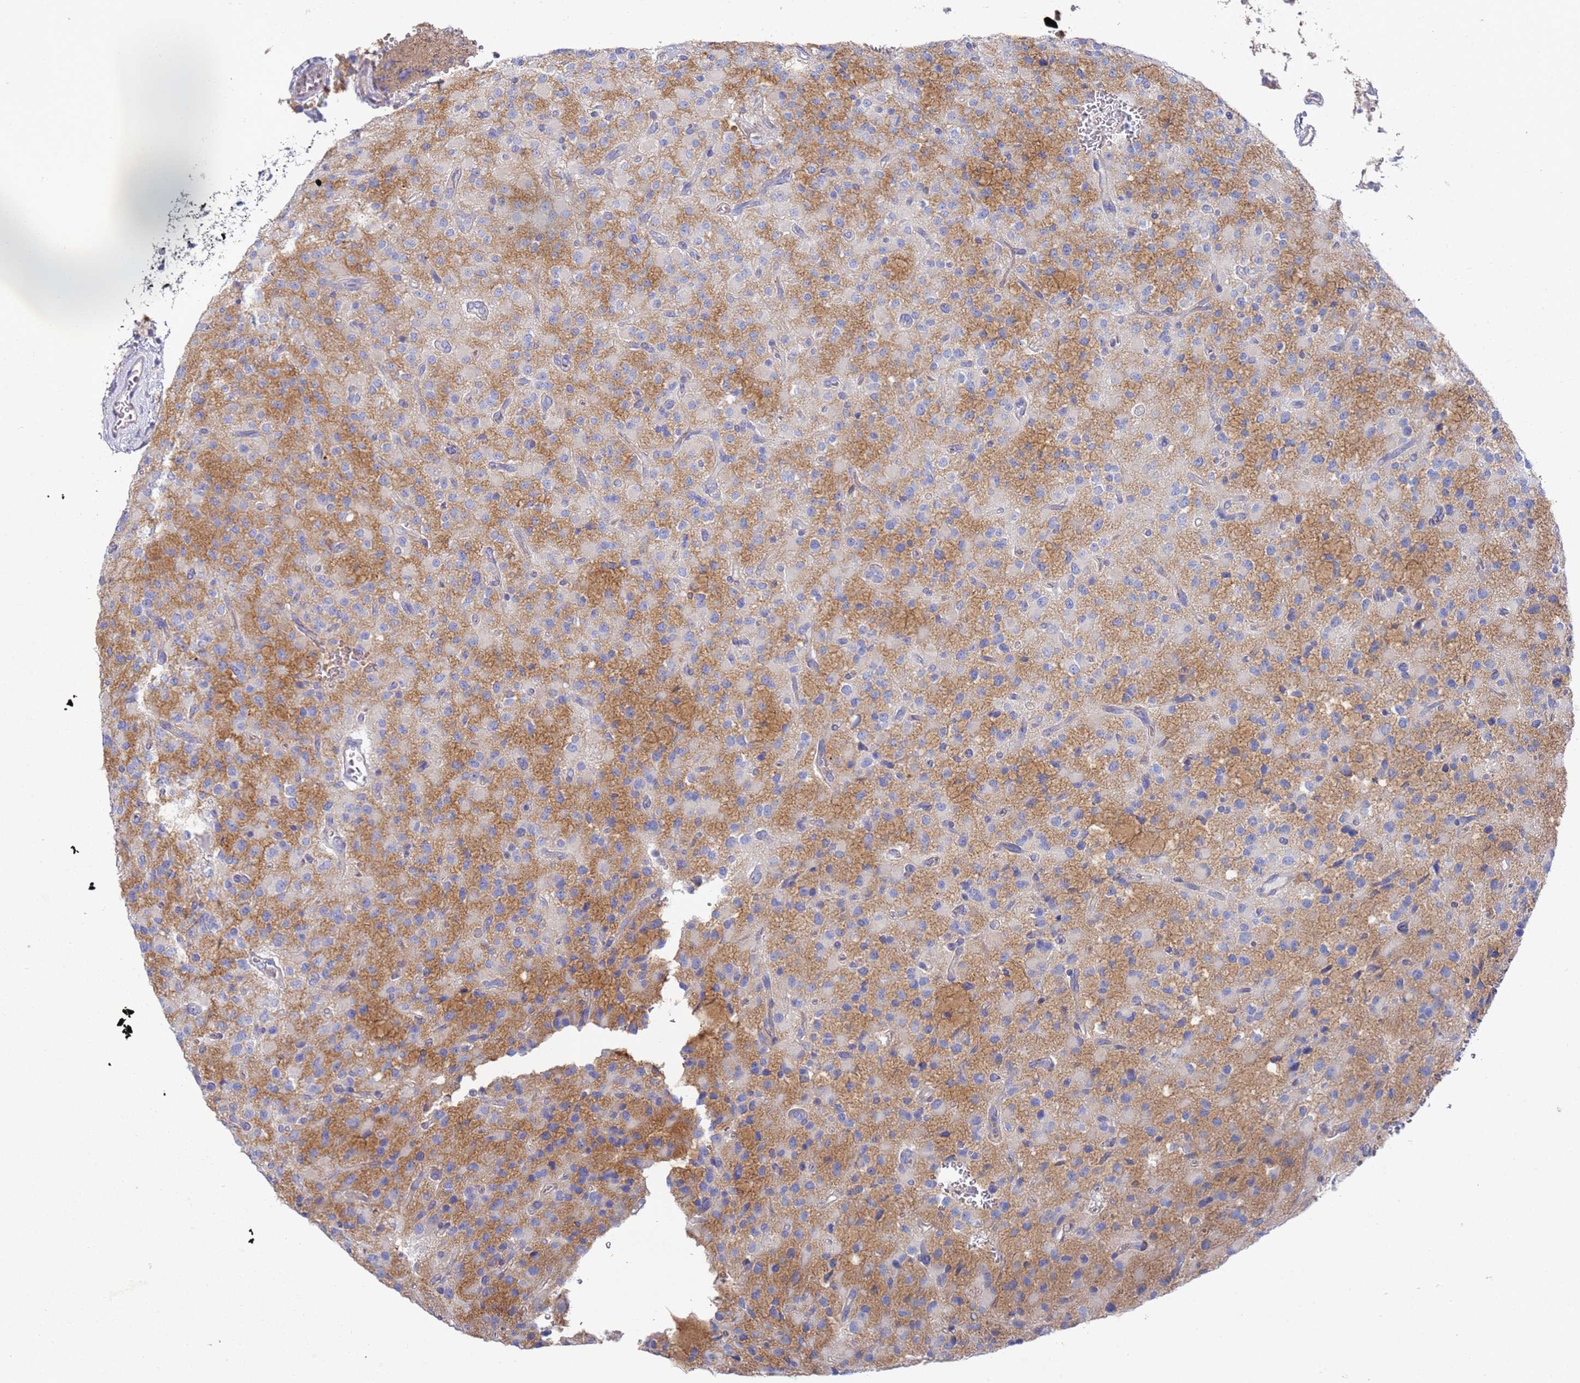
{"staining": {"intensity": "negative", "quantity": "none", "location": "none"}, "tissue": "glioma", "cell_type": "Tumor cells", "image_type": "cancer", "snomed": [{"axis": "morphology", "description": "Glioma, malignant, High grade"}, {"axis": "topography", "description": "Brain"}], "caption": "Micrograph shows no protein staining in tumor cells of glioma tissue.", "gene": "SCAPER", "patient": {"sex": "male", "age": 34}}